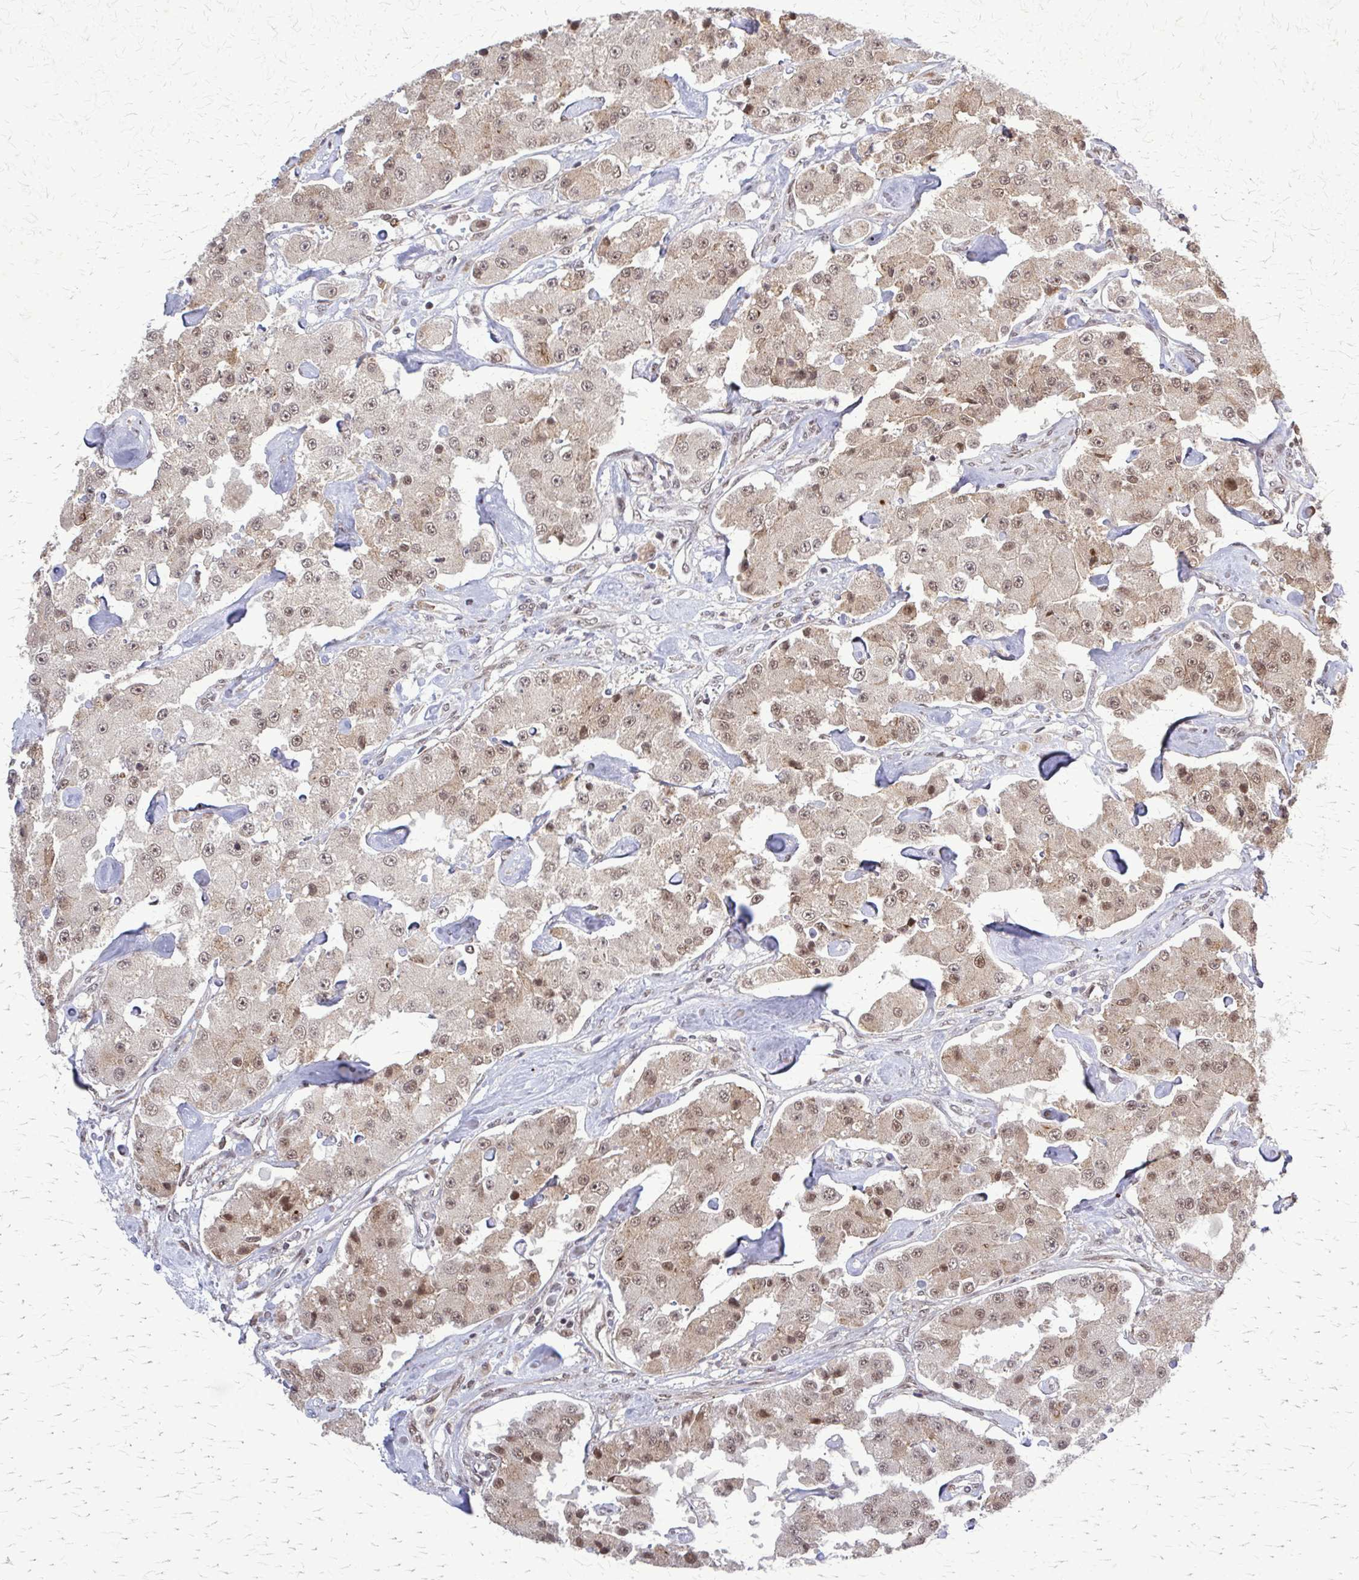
{"staining": {"intensity": "moderate", "quantity": ">75%", "location": "nuclear"}, "tissue": "carcinoid", "cell_type": "Tumor cells", "image_type": "cancer", "snomed": [{"axis": "morphology", "description": "Carcinoid, malignant, NOS"}, {"axis": "topography", "description": "Pancreas"}], "caption": "A medium amount of moderate nuclear expression is appreciated in approximately >75% of tumor cells in carcinoid tissue.", "gene": "HDAC3", "patient": {"sex": "male", "age": 41}}